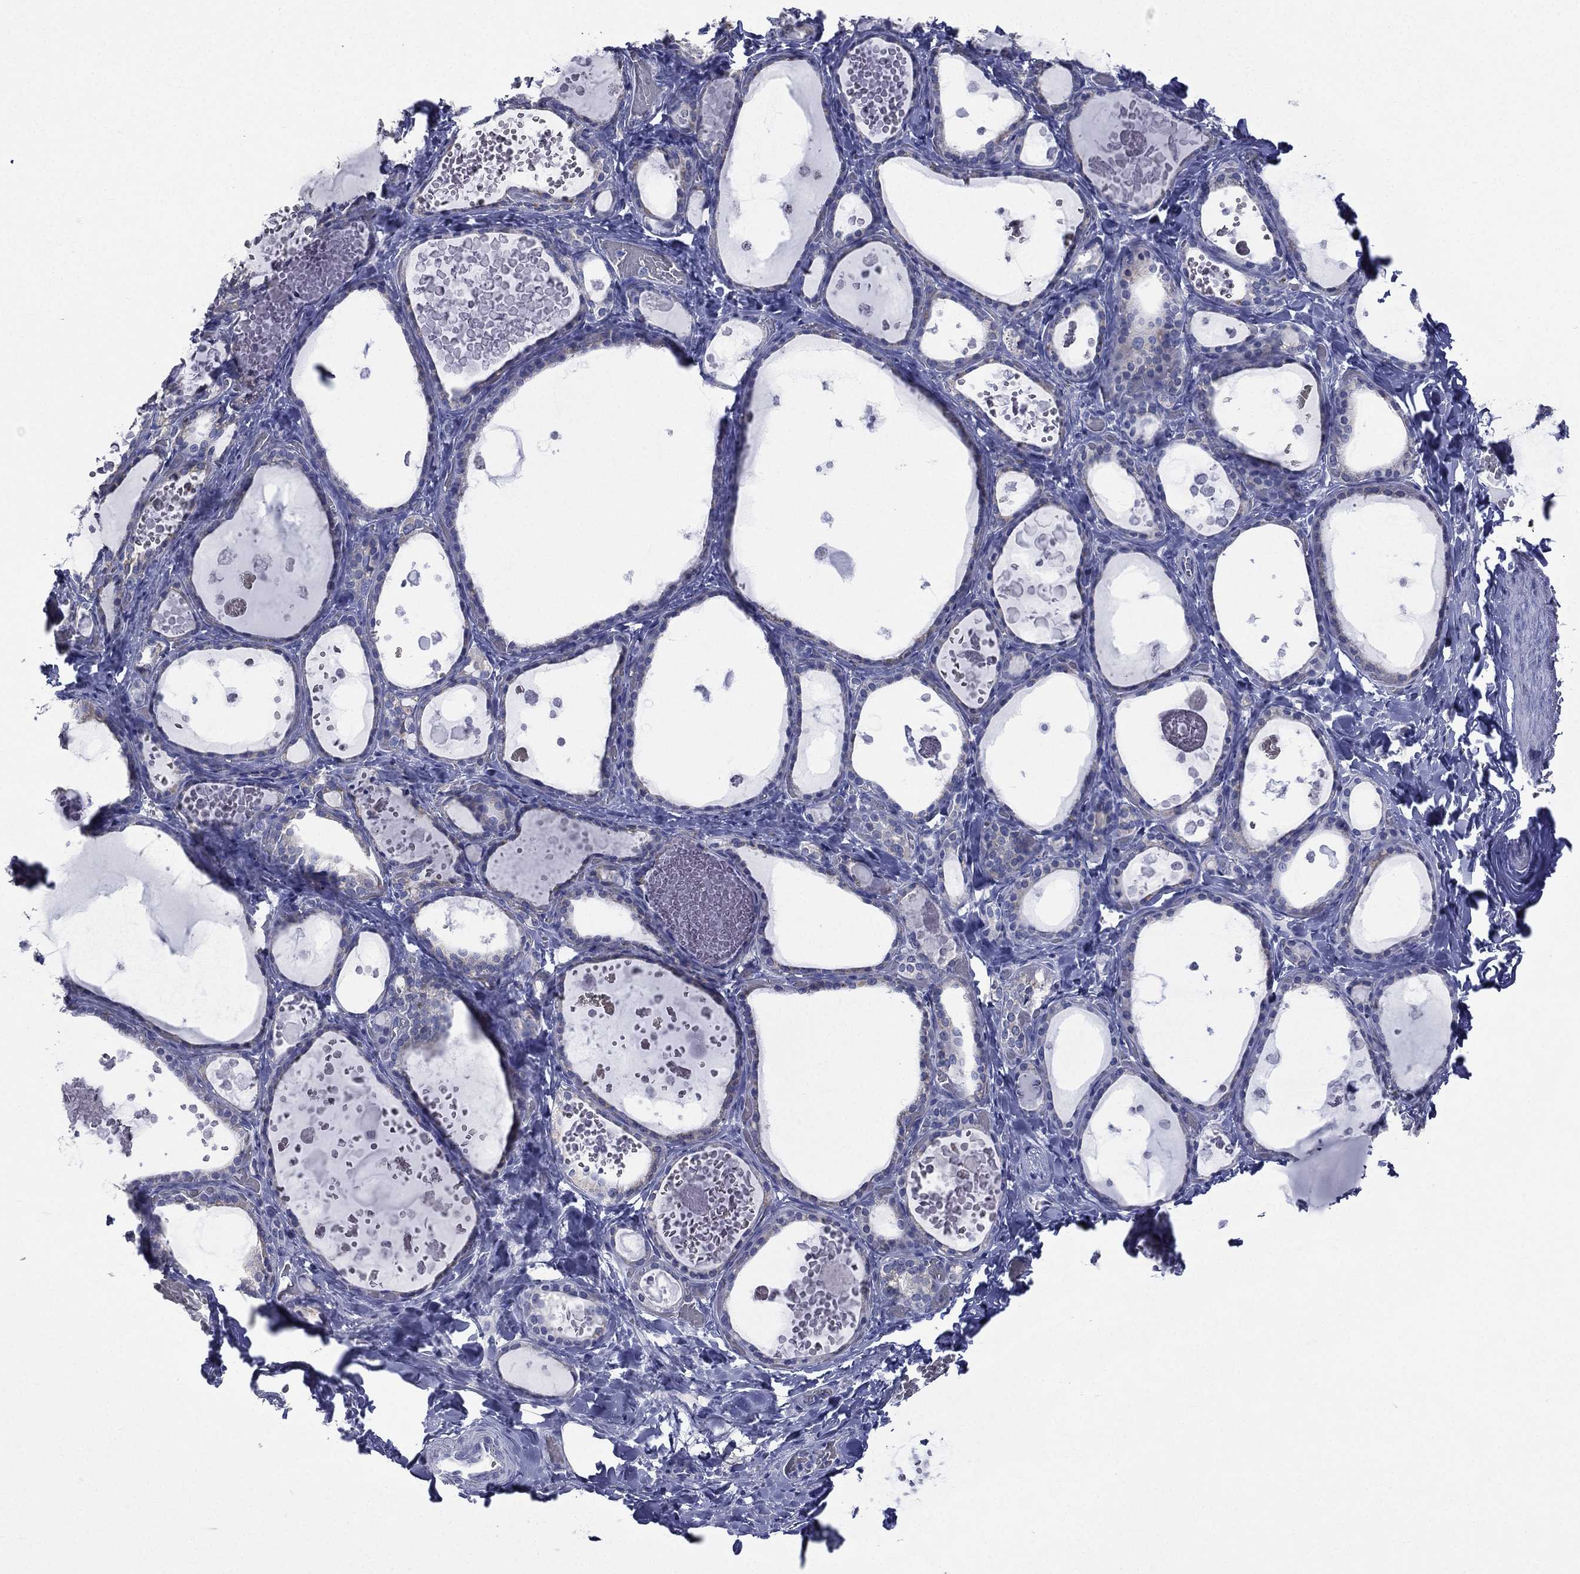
{"staining": {"intensity": "negative", "quantity": "none", "location": "none"}, "tissue": "thyroid gland", "cell_type": "Glandular cells", "image_type": "normal", "snomed": [{"axis": "morphology", "description": "Normal tissue, NOS"}, {"axis": "topography", "description": "Thyroid gland"}], "caption": "This image is of normal thyroid gland stained with immunohistochemistry to label a protein in brown with the nuclei are counter-stained blue. There is no positivity in glandular cells. The staining was performed using DAB (3,3'-diaminobenzidine) to visualize the protein expression in brown, while the nuclei were stained in blue with hematoxylin (Magnification: 20x).", "gene": "CES2", "patient": {"sex": "female", "age": 56}}